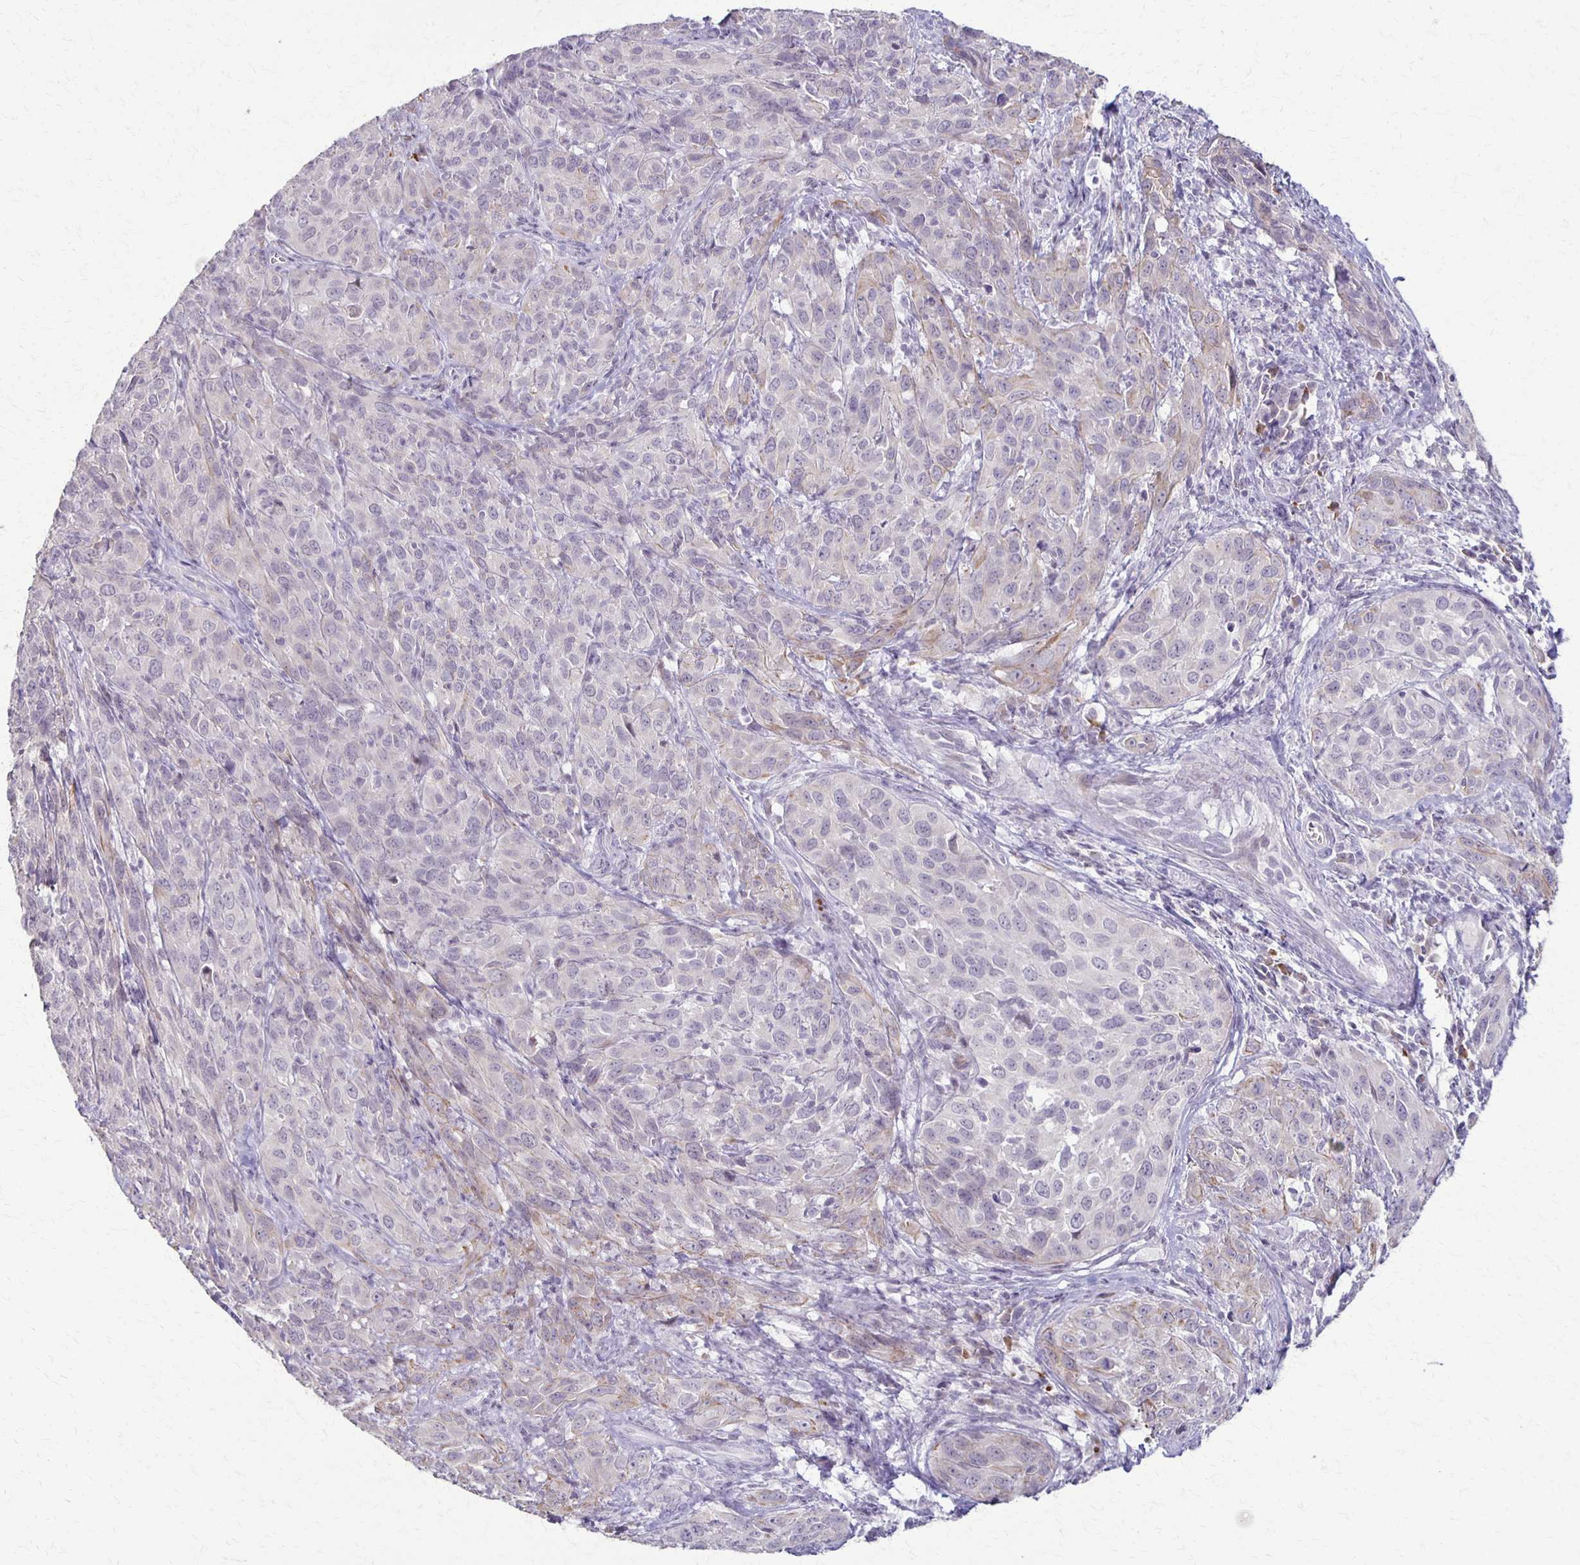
{"staining": {"intensity": "negative", "quantity": "none", "location": "none"}, "tissue": "cervical cancer", "cell_type": "Tumor cells", "image_type": "cancer", "snomed": [{"axis": "morphology", "description": "Squamous cell carcinoma, NOS"}, {"axis": "topography", "description": "Cervix"}], "caption": "High magnification brightfield microscopy of squamous cell carcinoma (cervical) stained with DAB (brown) and counterstained with hematoxylin (blue): tumor cells show no significant staining.", "gene": "SLC35E2B", "patient": {"sex": "female", "age": 51}}